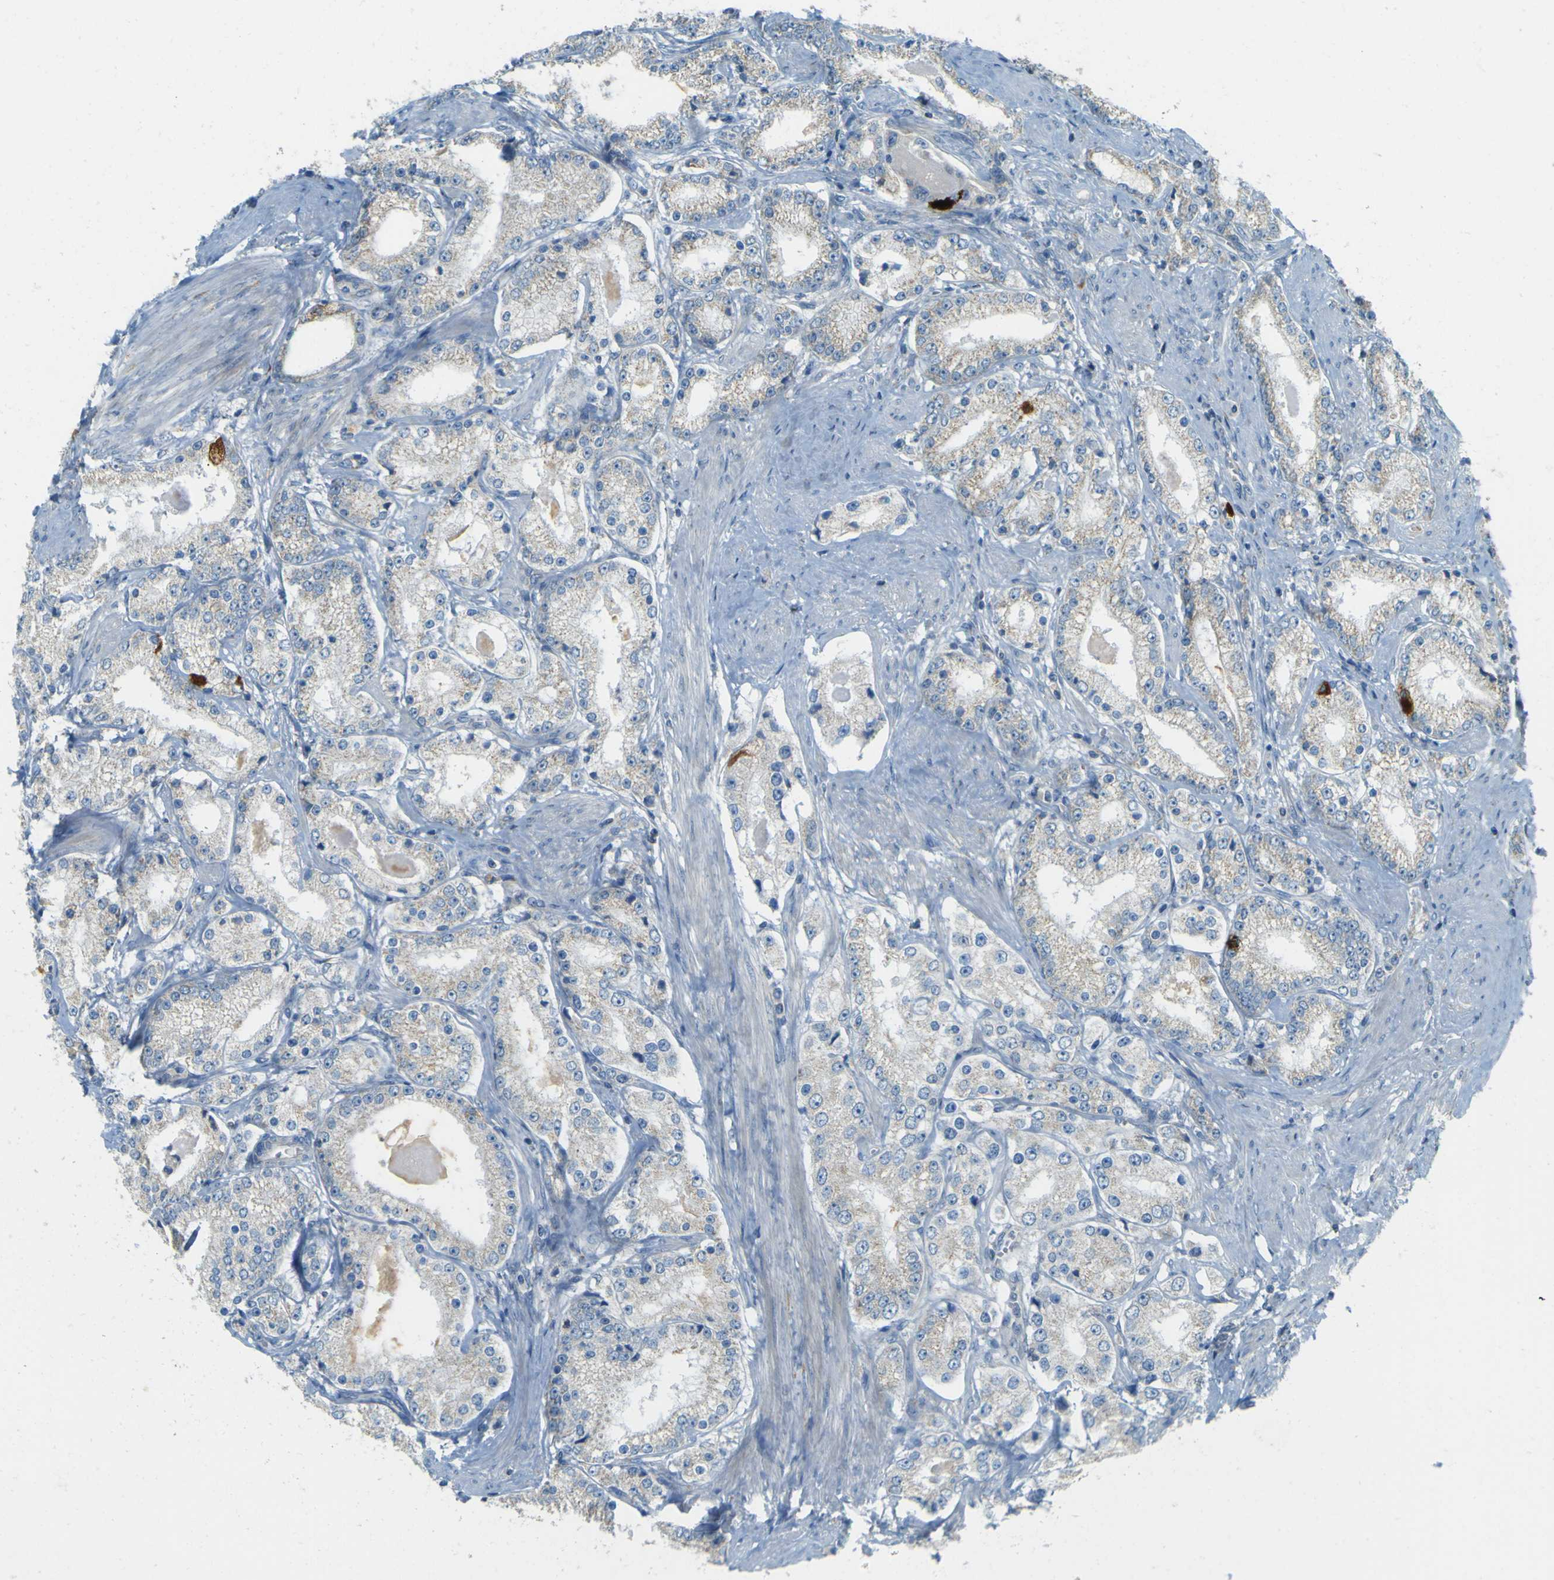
{"staining": {"intensity": "weak", "quantity": "<25%", "location": "cytoplasmic/membranous"}, "tissue": "prostate cancer", "cell_type": "Tumor cells", "image_type": "cancer", "snomed": [{"axis": "morphology", "description": "Adenocarcinoma, Medium grade"}, {"axis": "topography", "description": "Prostate"}], "caption": "Immunohistochemistry (IHC) photomicrograph of prostate cancer (medium-grade adenocarcinoma) stained for a protein (brown), which demonstrates no staining in tumor cells.", "gene": "FKTN", "patient": {"sex": "male", "age": 68}}